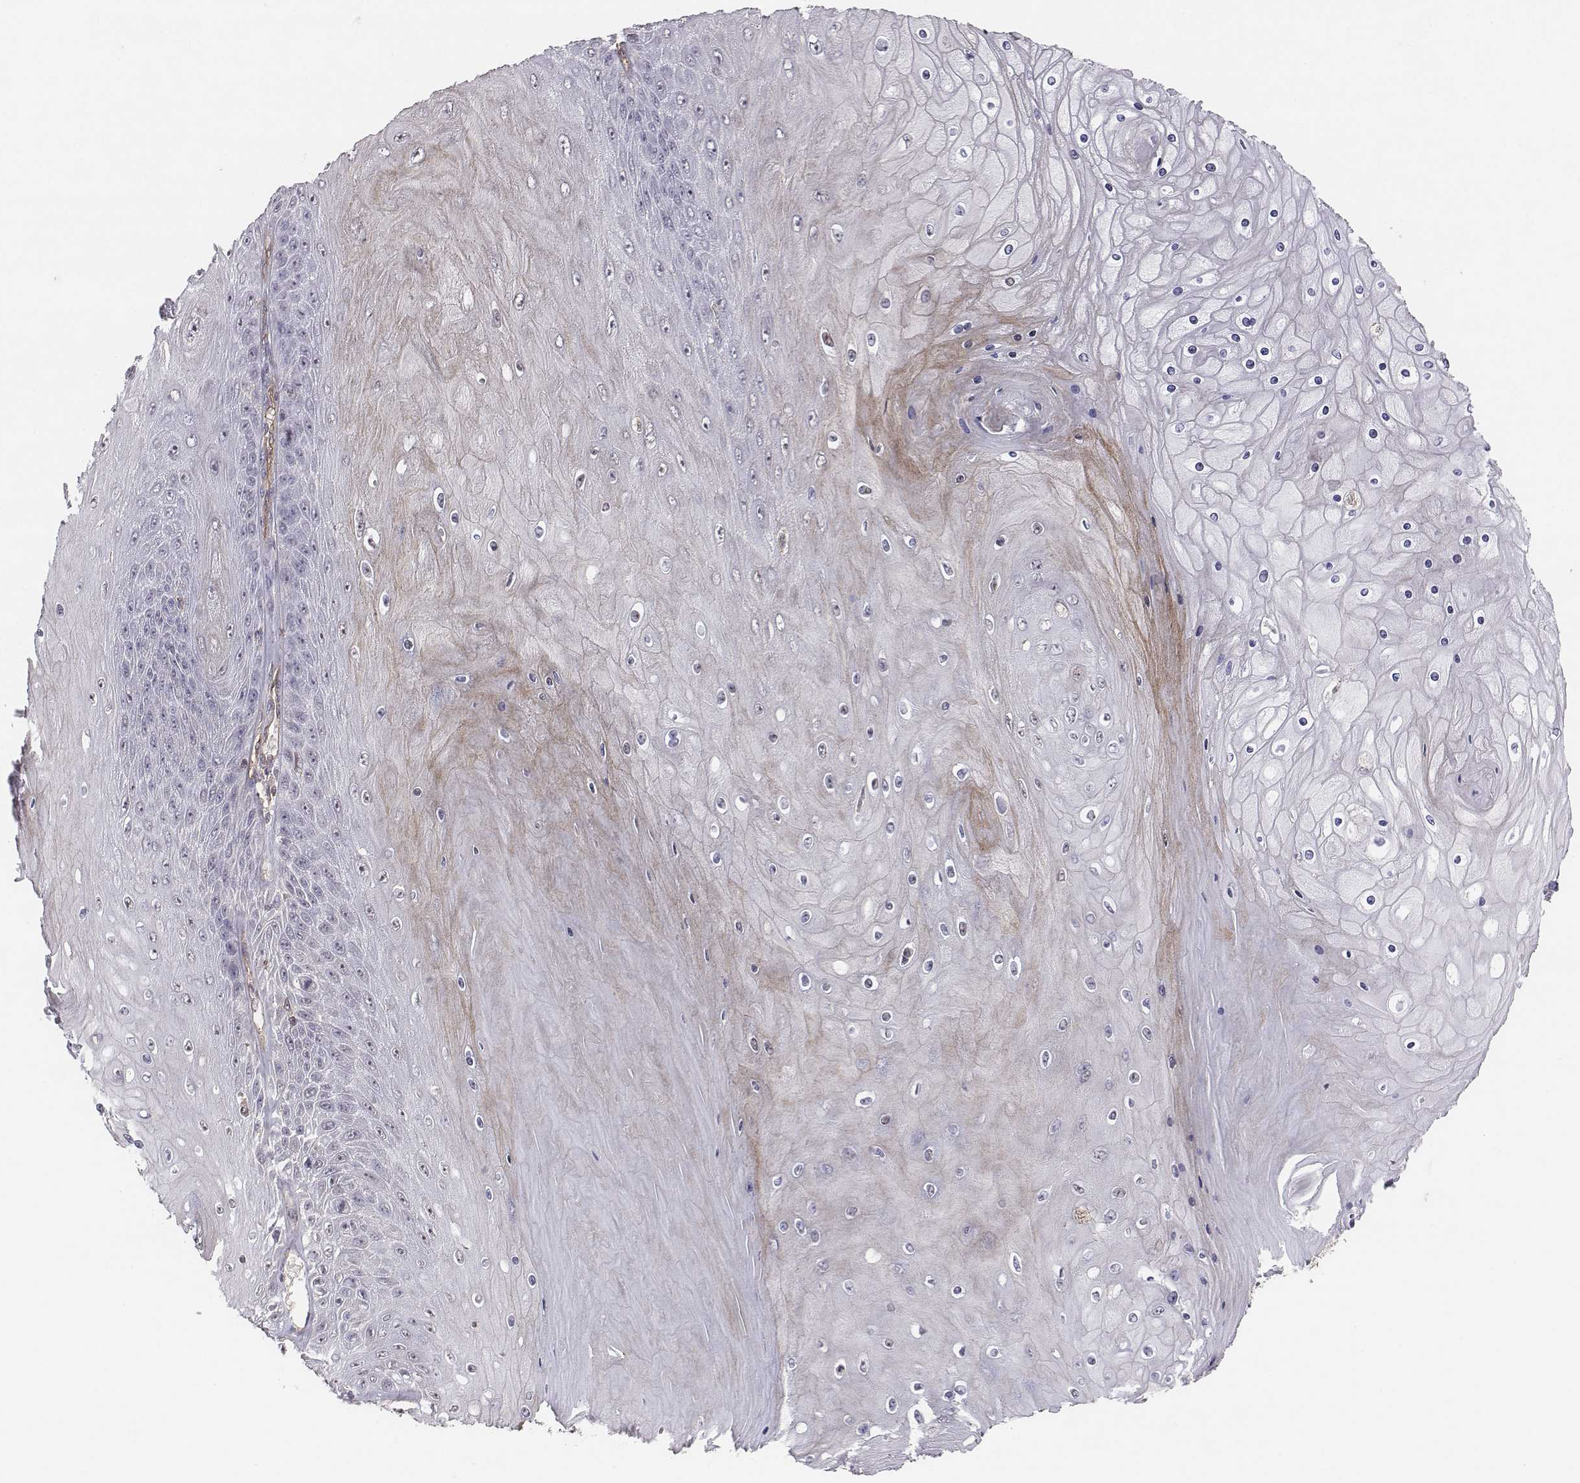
{"staining": {"intensity": "negative", "quantity": "none", "location": "none"}, "tissue": "skin cancer", "cell_type": "Tumor cells", "image_type": "cancer", "snomed": [{"axis": "morphology", "description": "Squamous cell carcinoma, NOS"}, {"axis": "topography", "description": "Skin"}], "caption": "There is no significant staining in tumor cells of skin cancer (squamous cell carcinoma). (Stains: DAB immunohistochemistry with hematoxylin counter stain, Microscopy: brightfield microscopy at high magnification).", "gene": "PTPRG", "patient": {"sex": "male", "age": 62}}